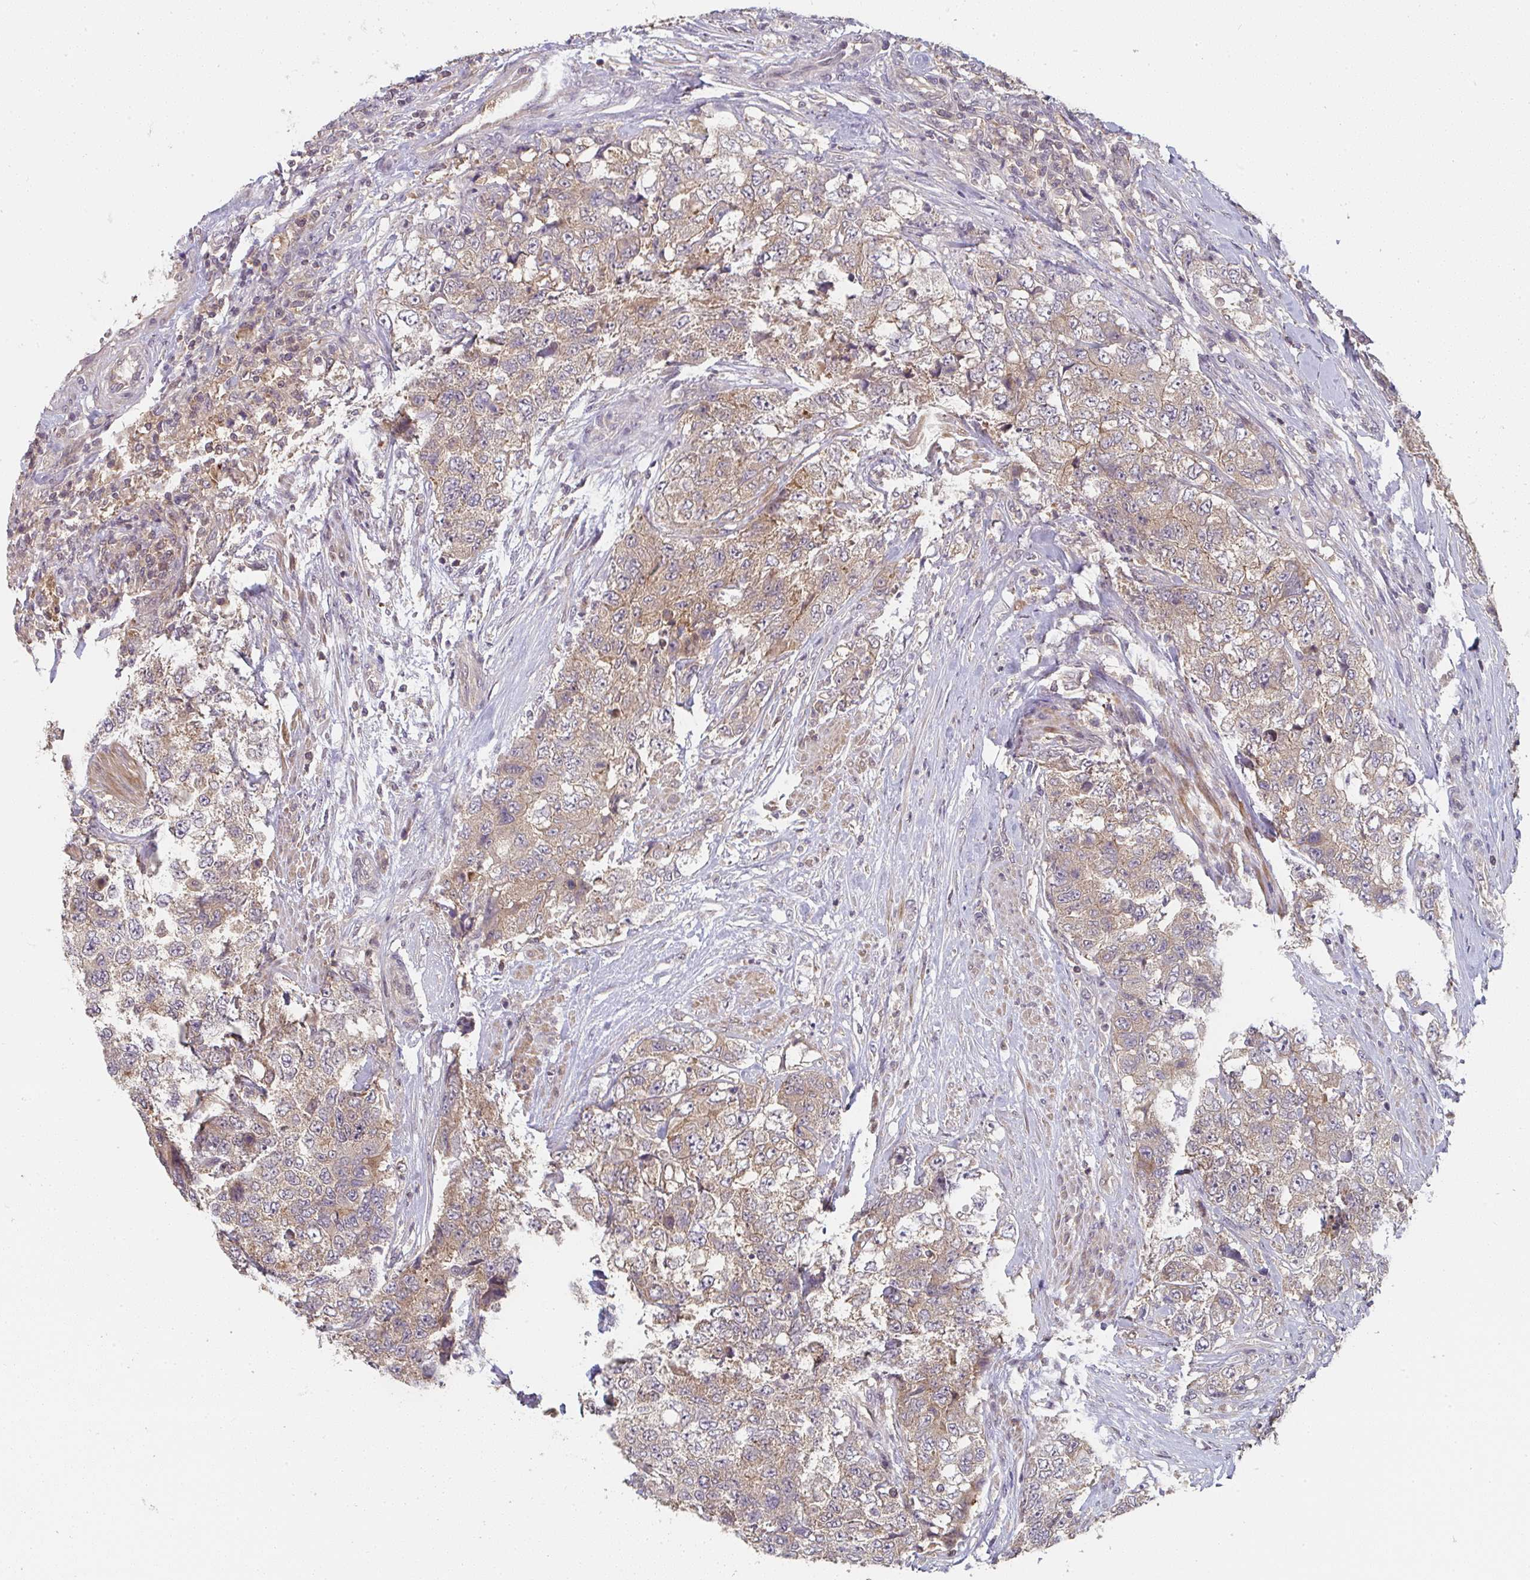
{"staining": {"intensity": "weak", "quantity": ">75%", "location": "cytoplasmic/membranous"}, "tissue": "urothelial cancer", "cell_type": "Tumor cells", "image_type": "cancer", "snomed": [{"axis": "morphology", "description": "Urothelial carcinoma, High grade"}, {"axis": "topography", "description": "Urinary bladder"}], "caption": "Immunohistochemistry of human urothelial cancer displays low levels of weak cytoplasmic/membranous expression in approximately >75% of tumor cells.", "gene": "RANGRF", "patient": {"sex": "female", "age": 78}}